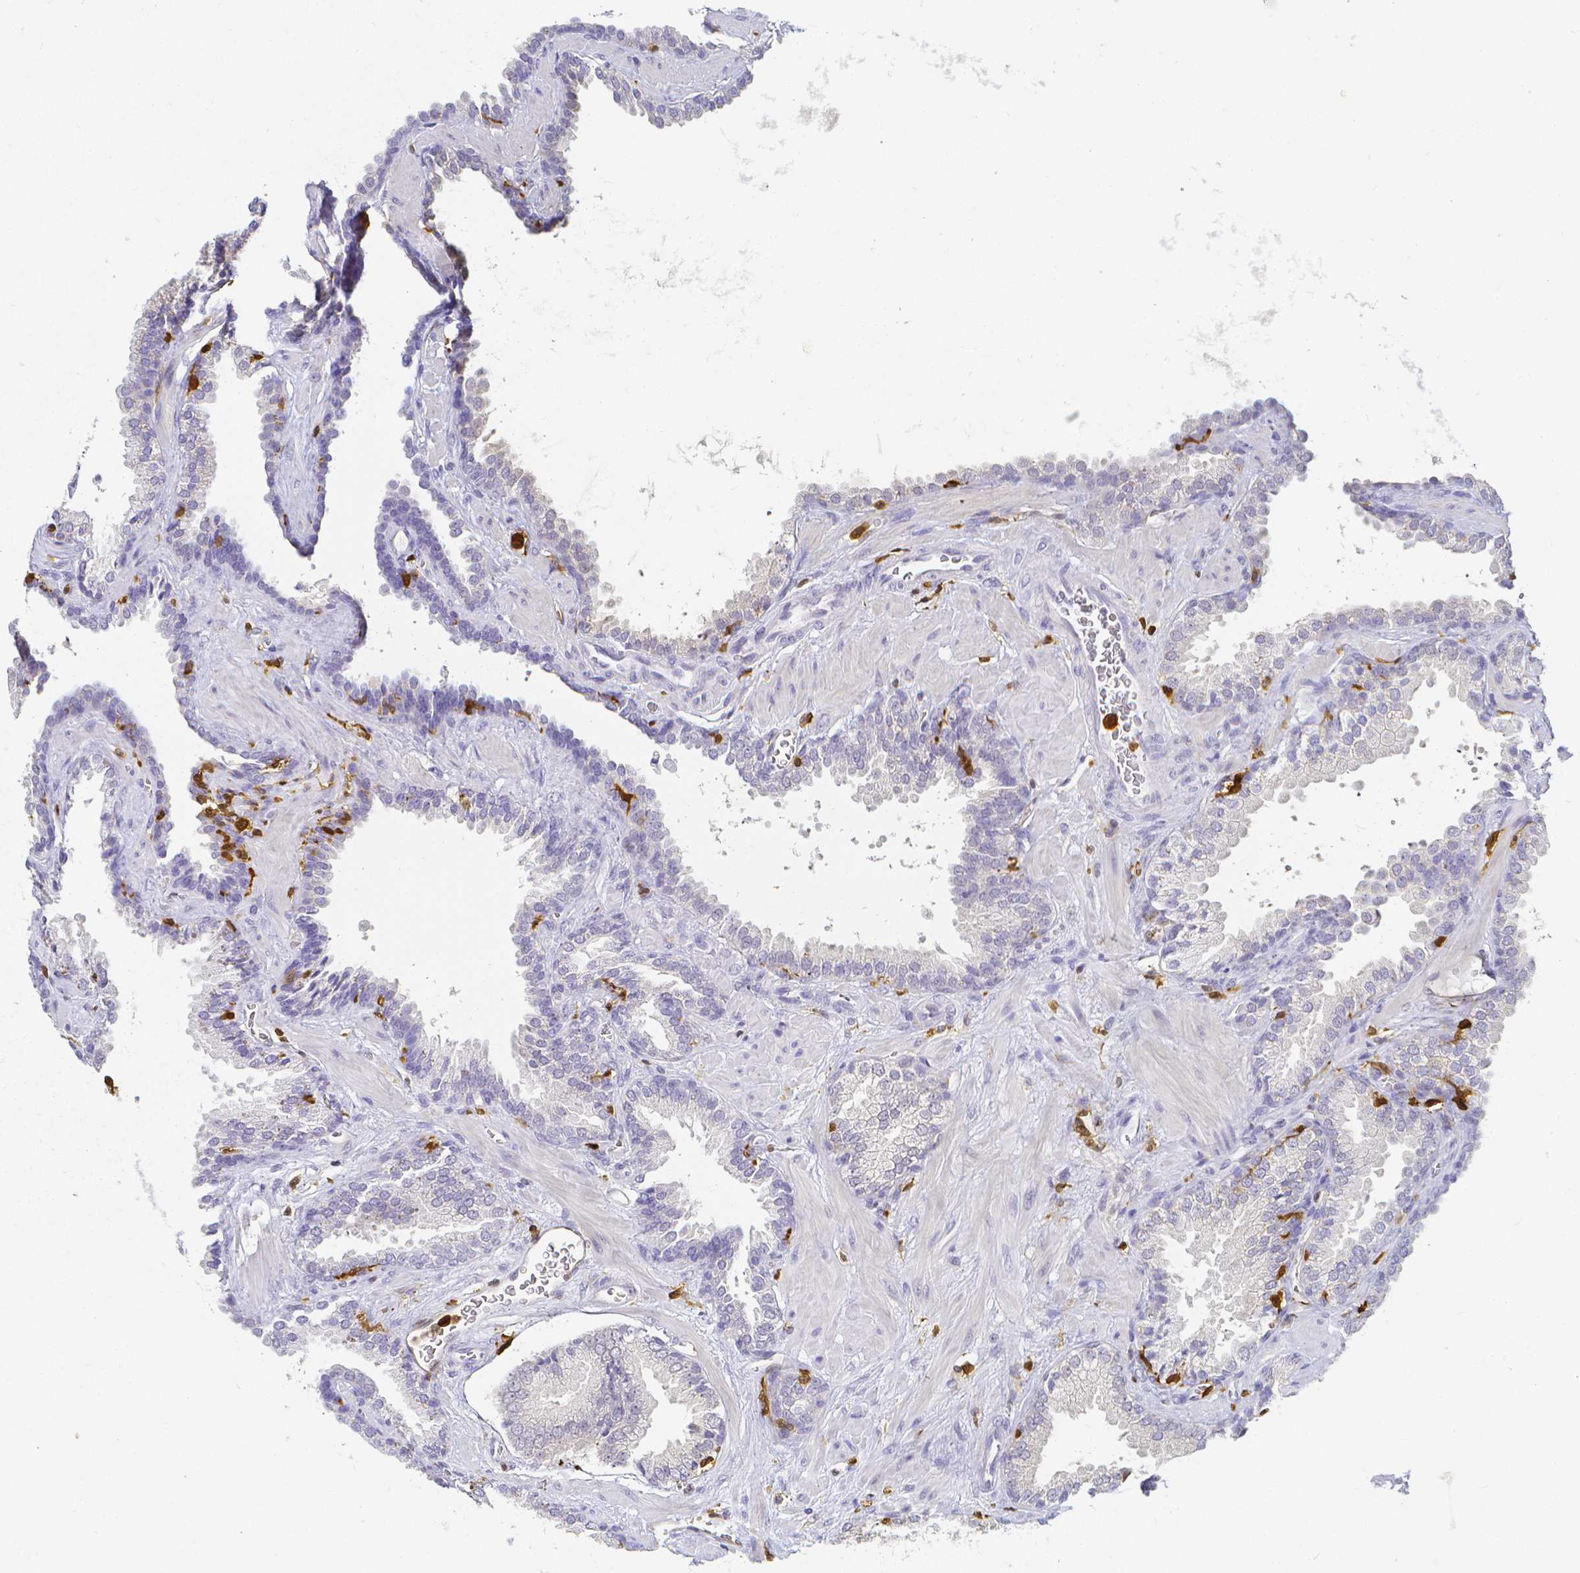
{"staining": {"intensity": "negative", "quantity": "none", "location": "none"}, "tissue": "prostate cancer", "cell_type": "Tumor cells", "image_type": "cancer", "snomed": [{"axis": "morphology", "description": "Adenocarcinoma, Low grade"}, {"axis": "topography", "description": "Prostate"}], "caption": "Micrograph shows no protein expression in tumor cells of low-grade adenocarcinoma (prostate) tissue.", "gene": "COTL1", "patient": {"sex": "male", "age": 67}}